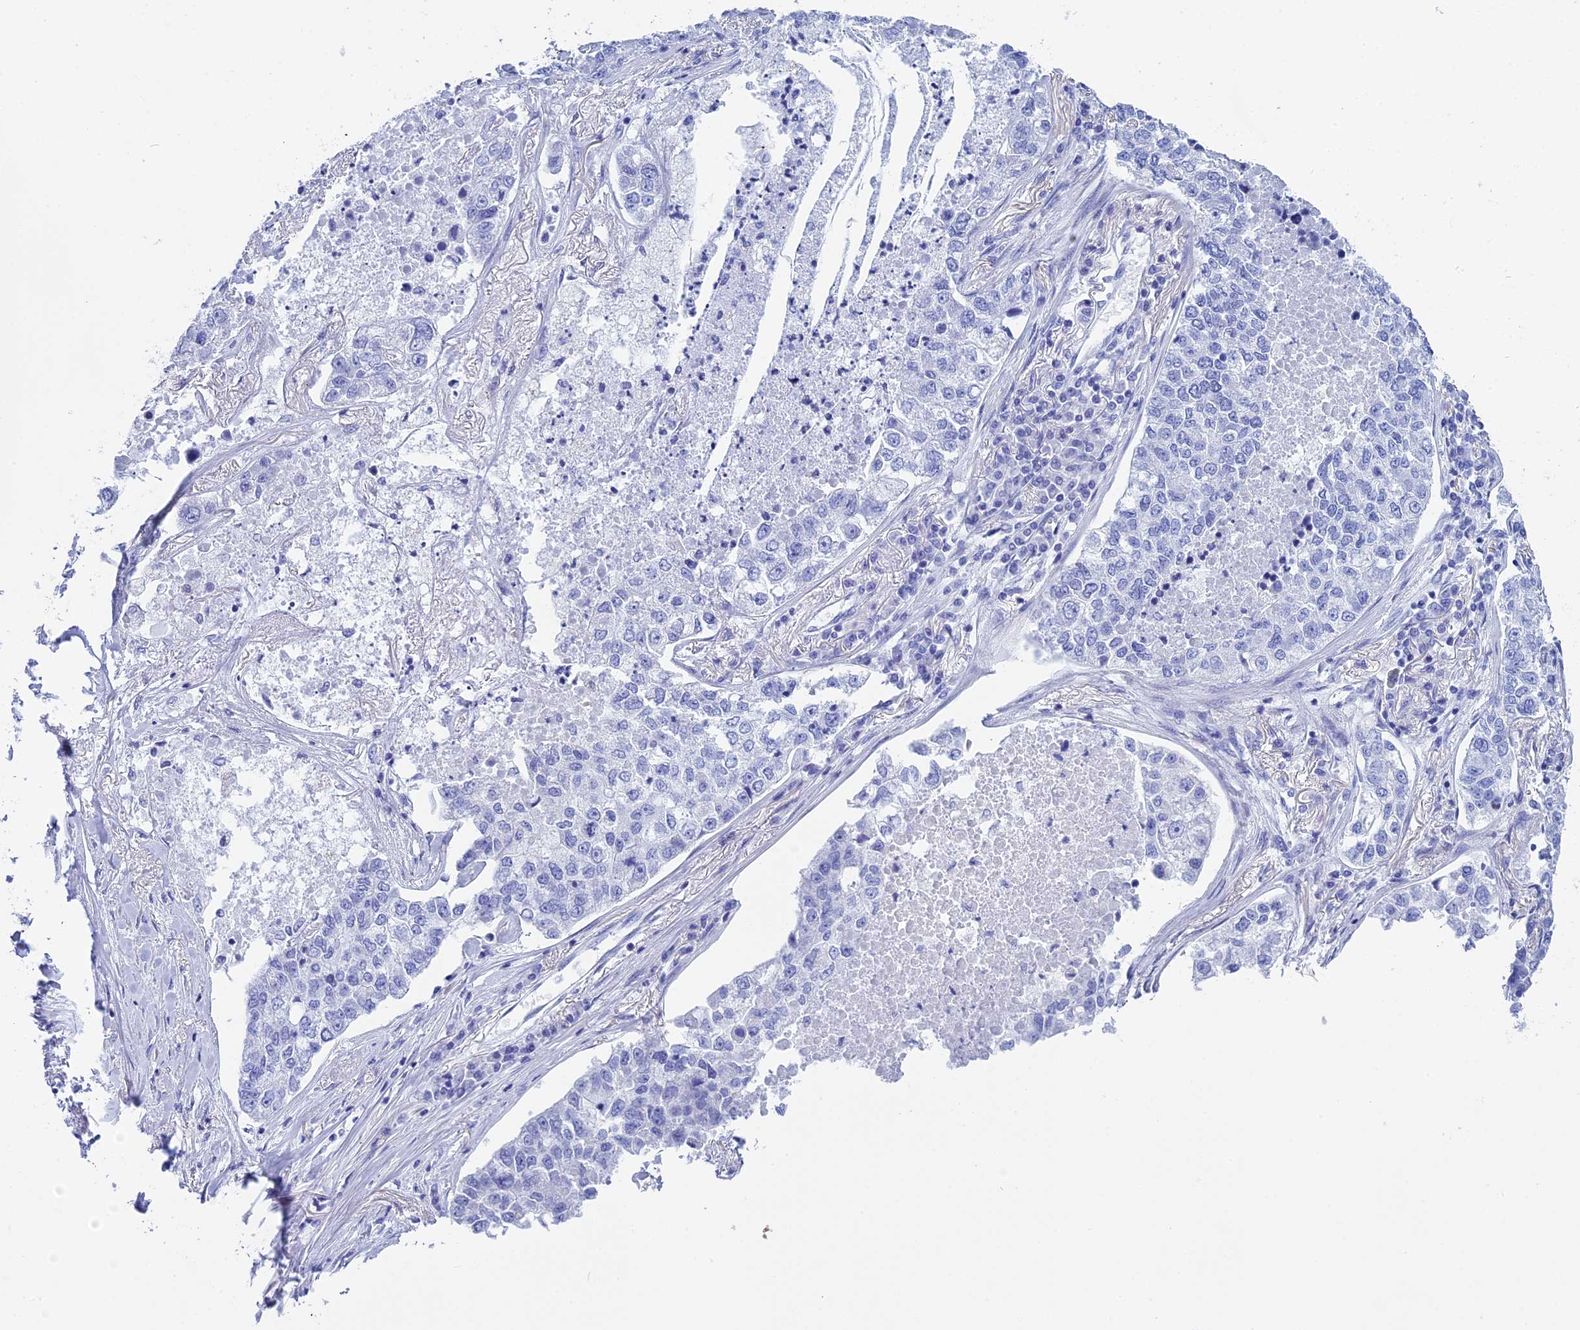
{"staining": {"intensity": "negative", "quantity": "none", "location": "none"}, "tissue": "lung cancer", "cell_type": "Tumor cells", "image_type": "cancer", "snomed": [{"axis": "morphology", "description": "Adenocarcinoma, NOS"}, {"axis": "topography", "description": "Lung"}], "caption": "There is no significant expression in tumor cells of lung cancer (adenocarcinoma).", "gene": "TEX101", "patient": {"sex": "male", "age": 49}}